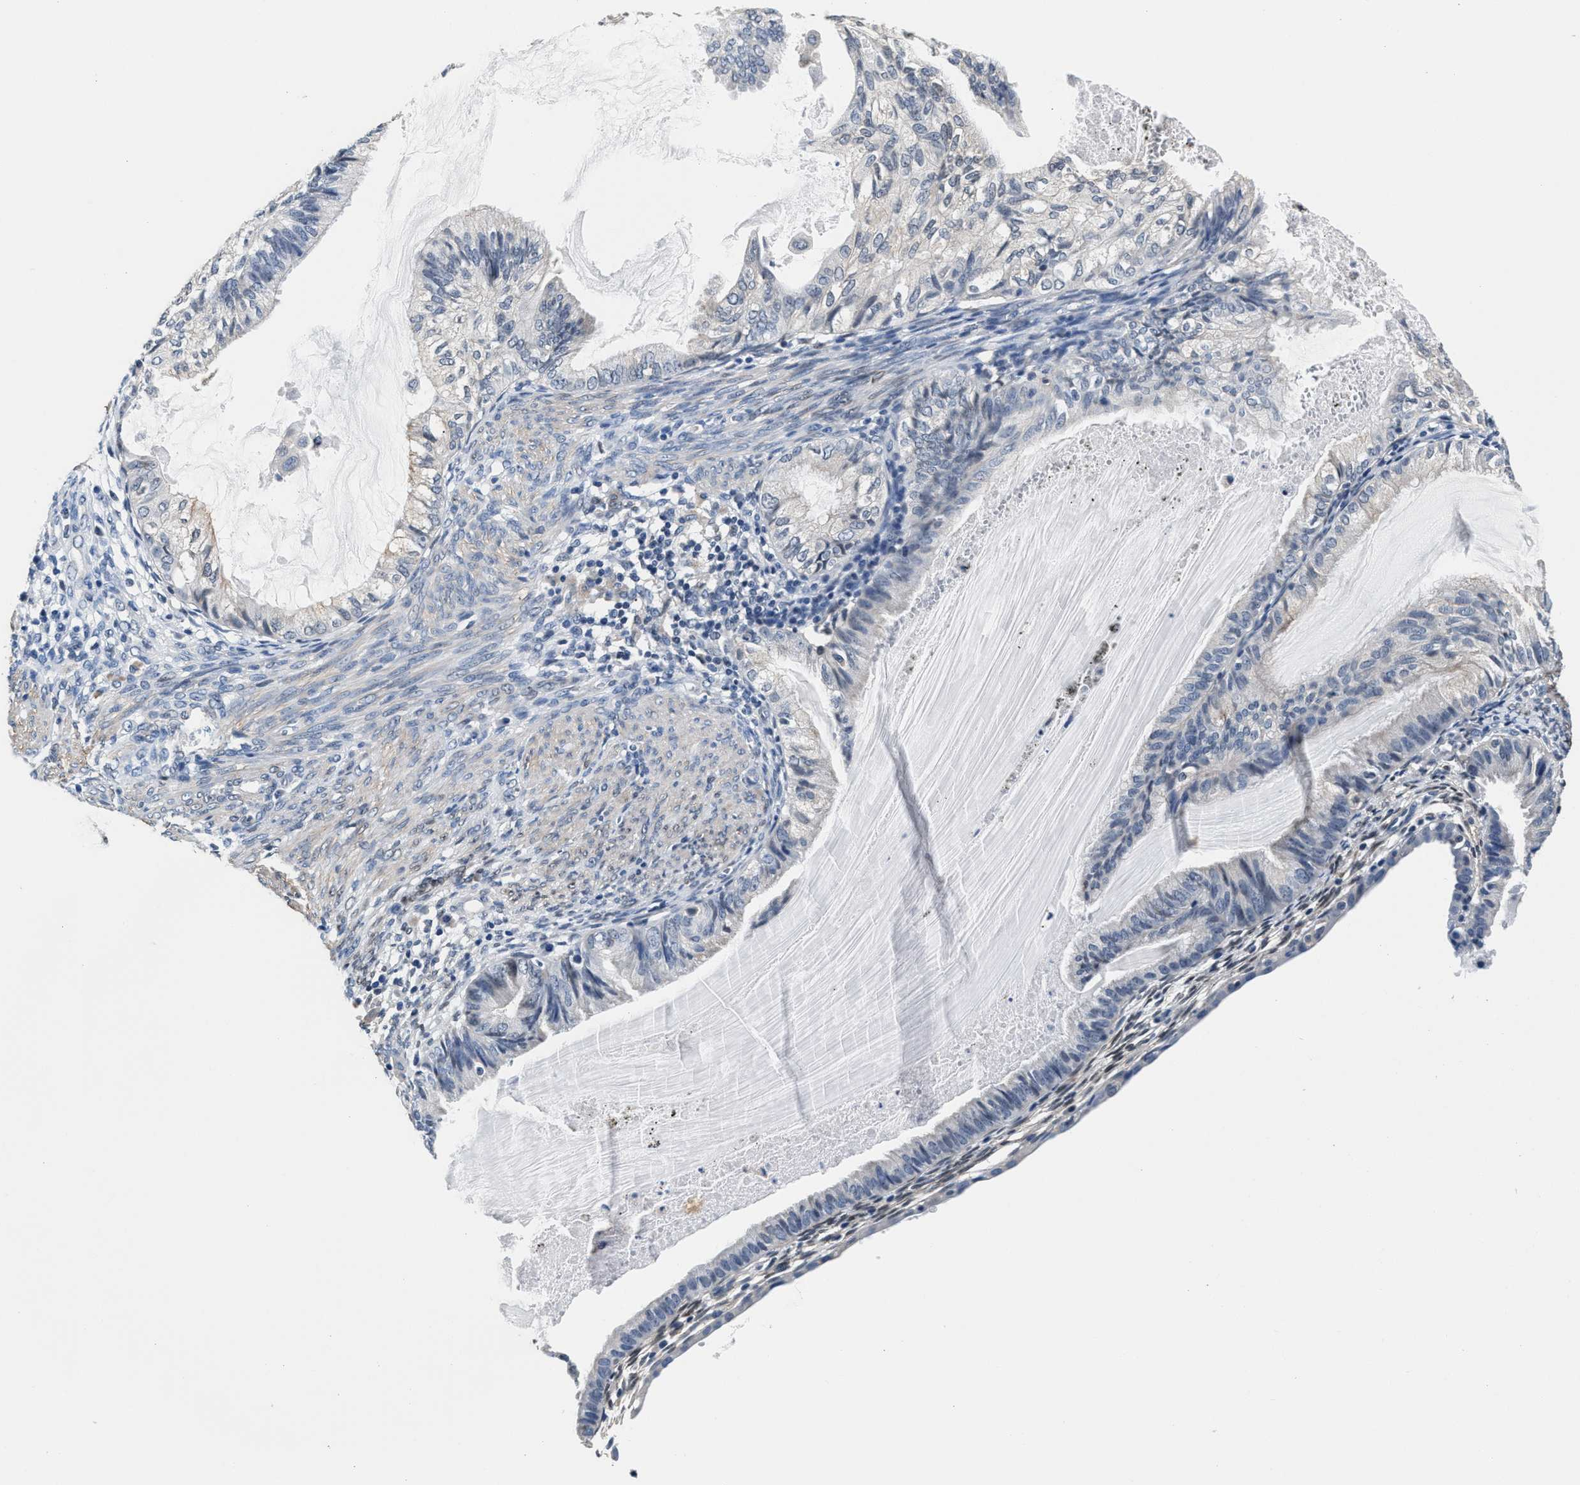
{"staining": {"intensity": "negative", "quantity": "none", "location": "none"}, "tissue": "cervical cancer", "cell_type": "Tumor cells", "image_type": "cancer", "snomed": [{"axis": "morphology", "description": "Normal tissue, NOS"}, {"axis": "morphology", "description": "Adenocarcinoma, NOS"}, {"axis": "topography", "description": "Cervix"}, {"axis": "topography", "description": "Endometrium"}], "caption": "Immunohistochemical staining of human cervical adenocarcinoma displays no significant positivity in tumor cells.", "gene": "MYH3", "patient": {"sex": "female", "age": 86}}